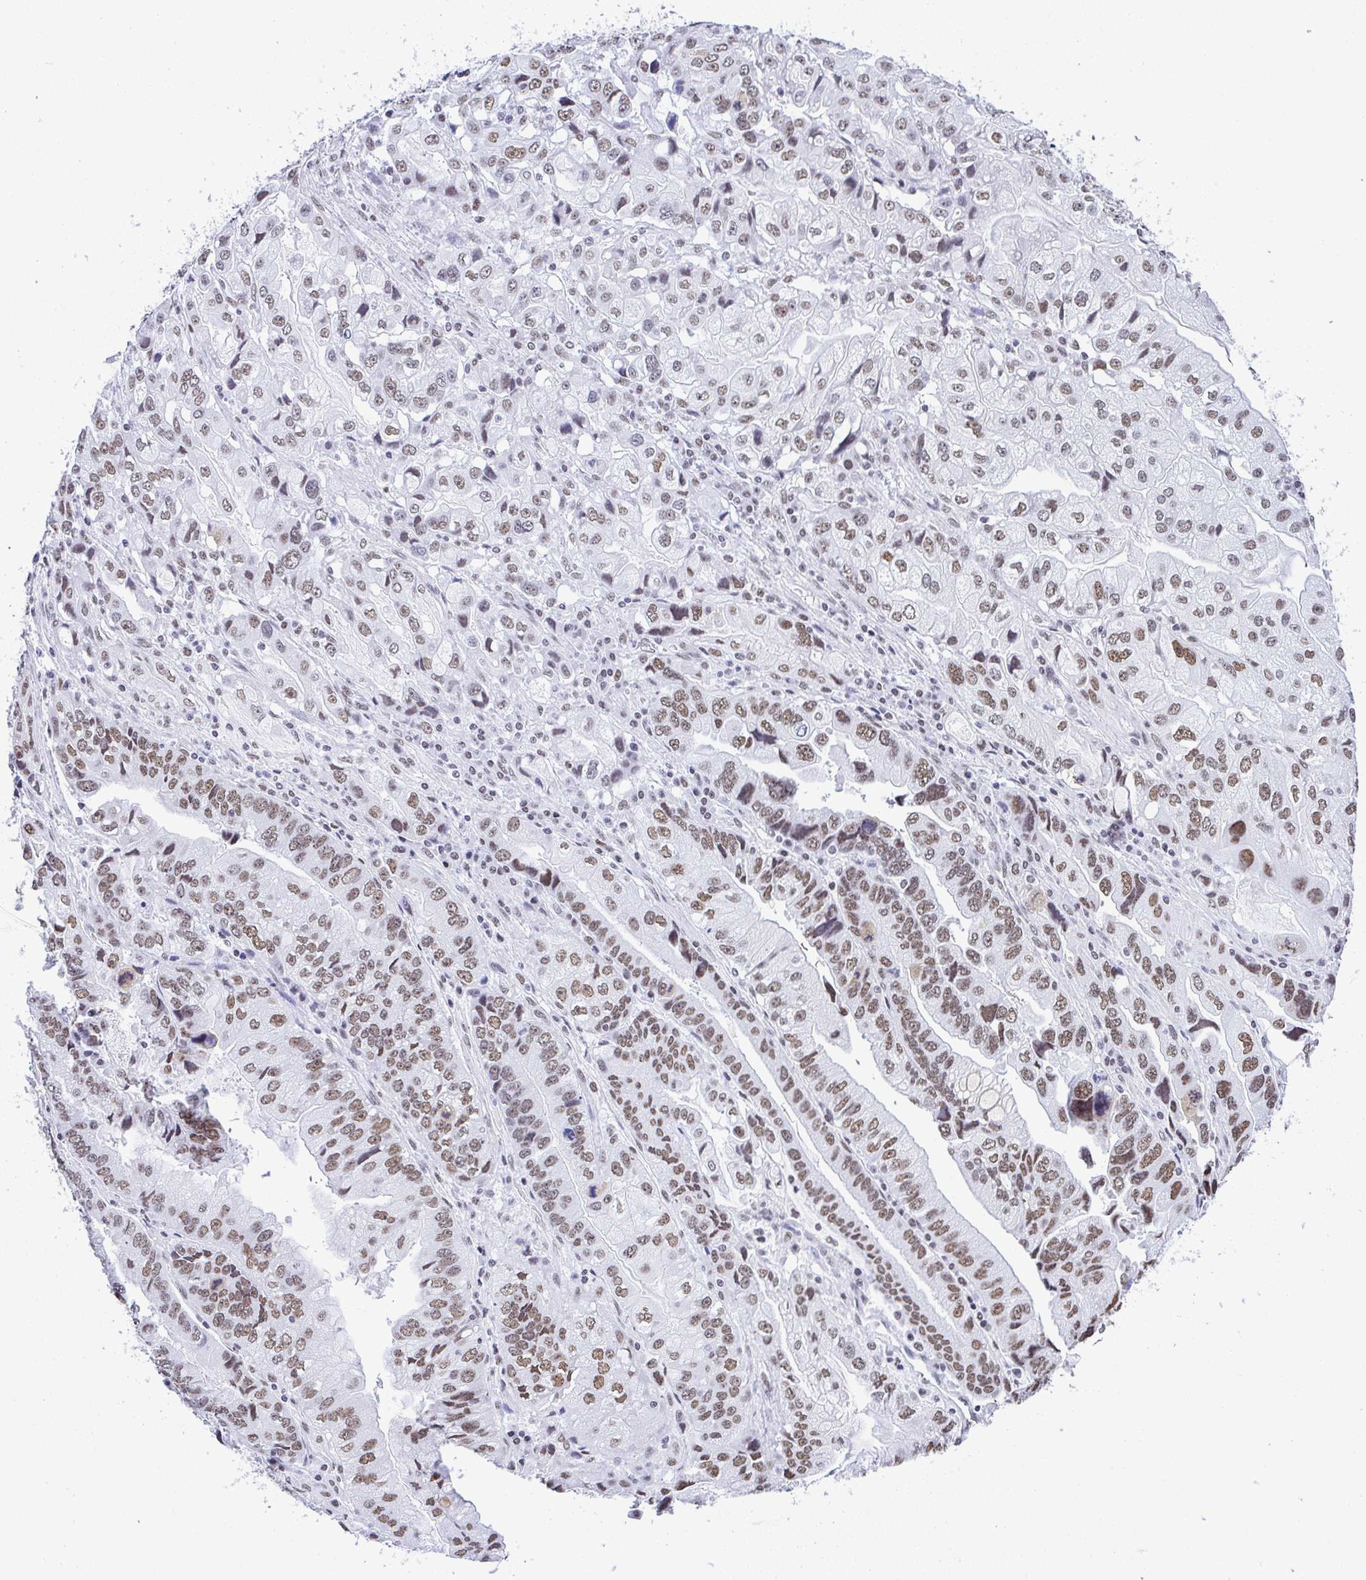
{"staining": {"intensity": "moderate", "quantity": "25%-75%", "location": "nuclear"}, "tissue": "stomach cancer", "cell_type": "Tumor cells", "image_type": "cancer", "snomed": [{"axis": "morphology", "description": "Adenocarcinoma, NOS"}, {"axis": "topography", "description": "Stomach, lower"}], "caption": "Immunohistochemical staining of human stomach cancer shows medium levels of moderate nuclear protein staining in about 25%-75% of tumor cells.", "gene": "DDX52", "patient": {"sex": "female", "age": 93}}